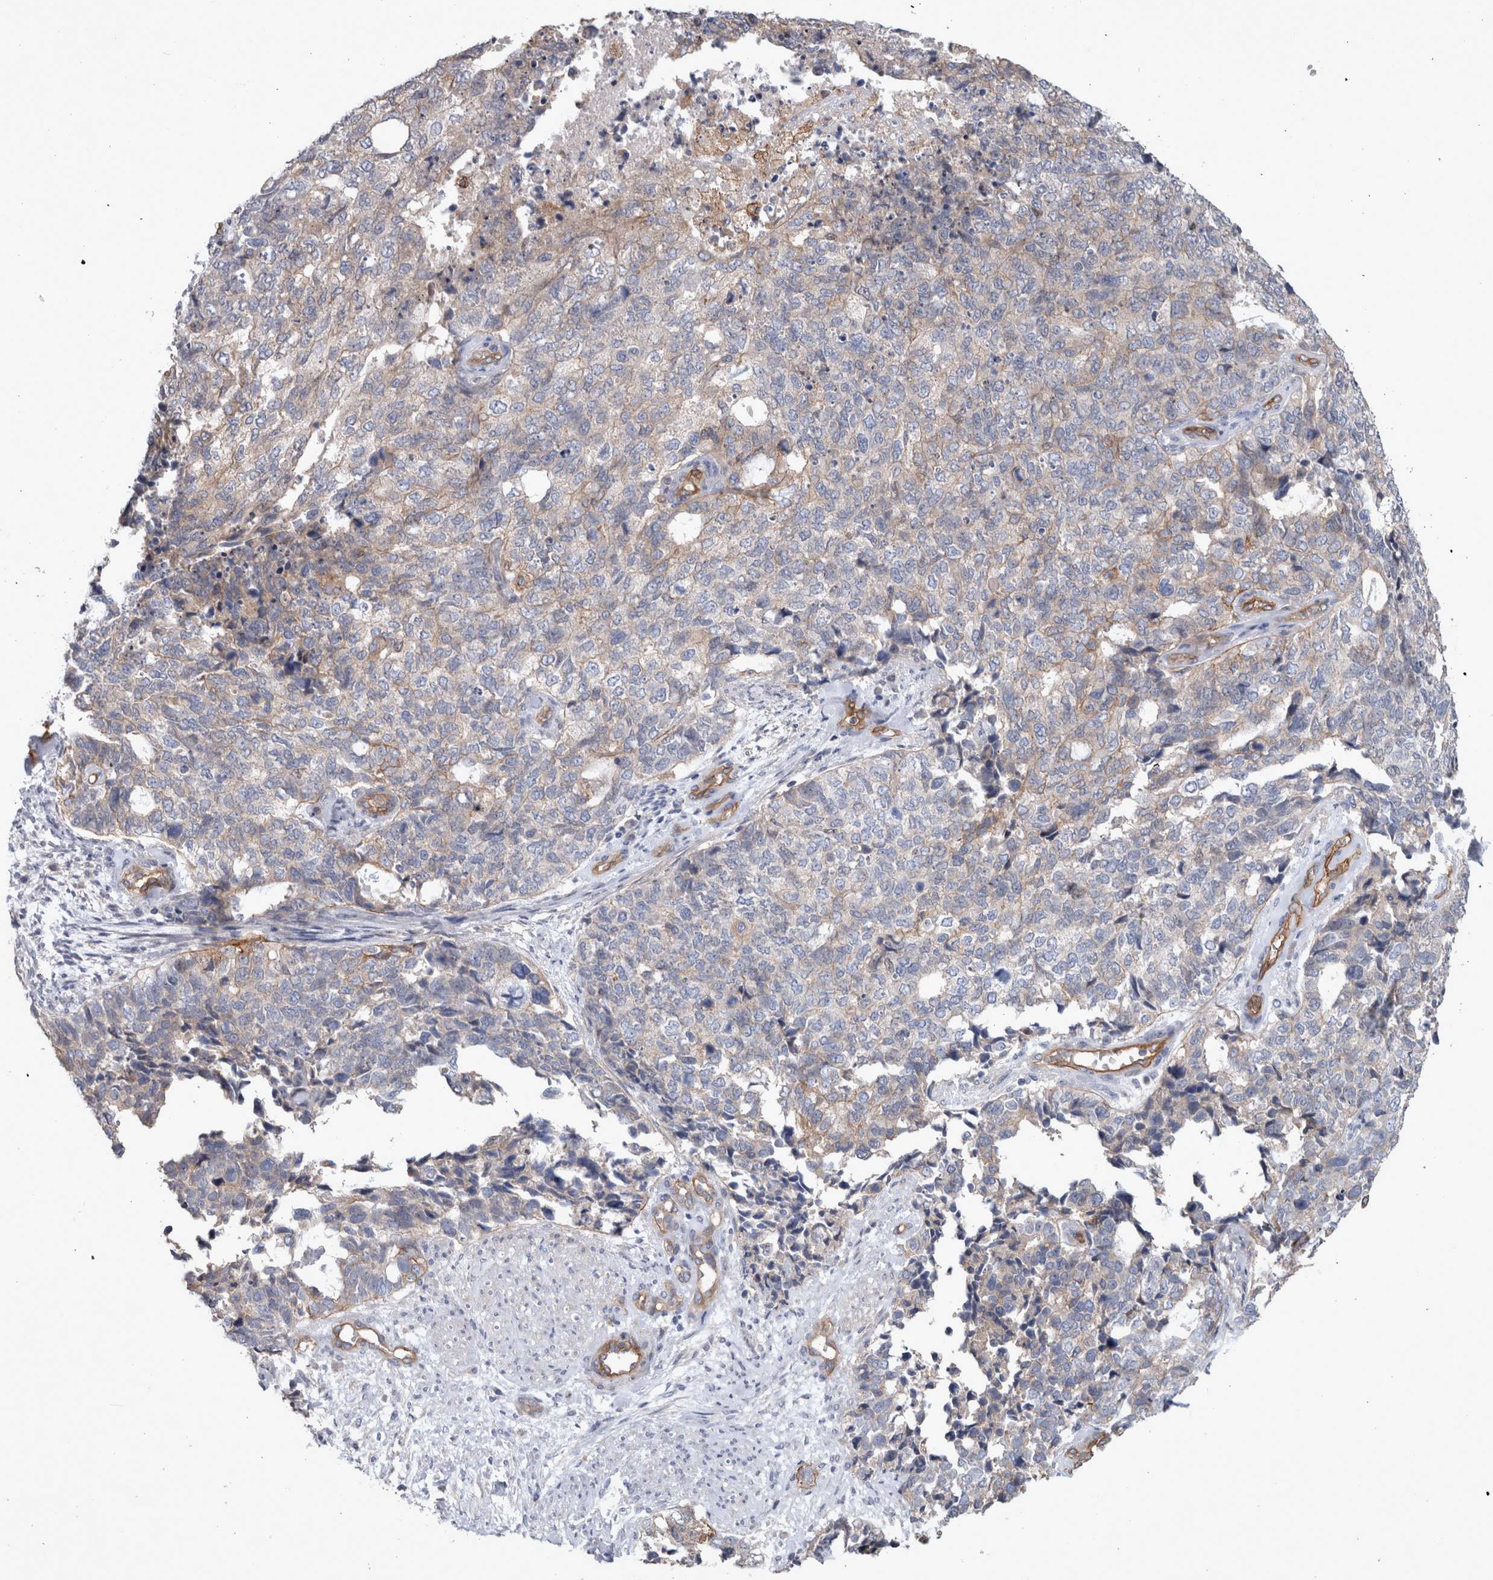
{"staining": {"intensity": "weak", "quantity": "25%-75%", "location": "cytoplasmic/membranous"}, "tissue": "cervical cancer", "cell_type": "Tumor cells", "image_type": "cancer", "snomed": [{"axis": "morphology", "description": "Squamous cell carcinoma, NOS"}, {"axis": "topography", "description": "Cervix"}], "caption": "High-power microscopy captured an IHC micrograph of squamous cell carcinoma (cervical), revealing weak cytoplasmic/membranous staining in about 25%-75% of tumor cells.", "gene": "BCAM", "patient": {"sex": "female", "age": 63}}